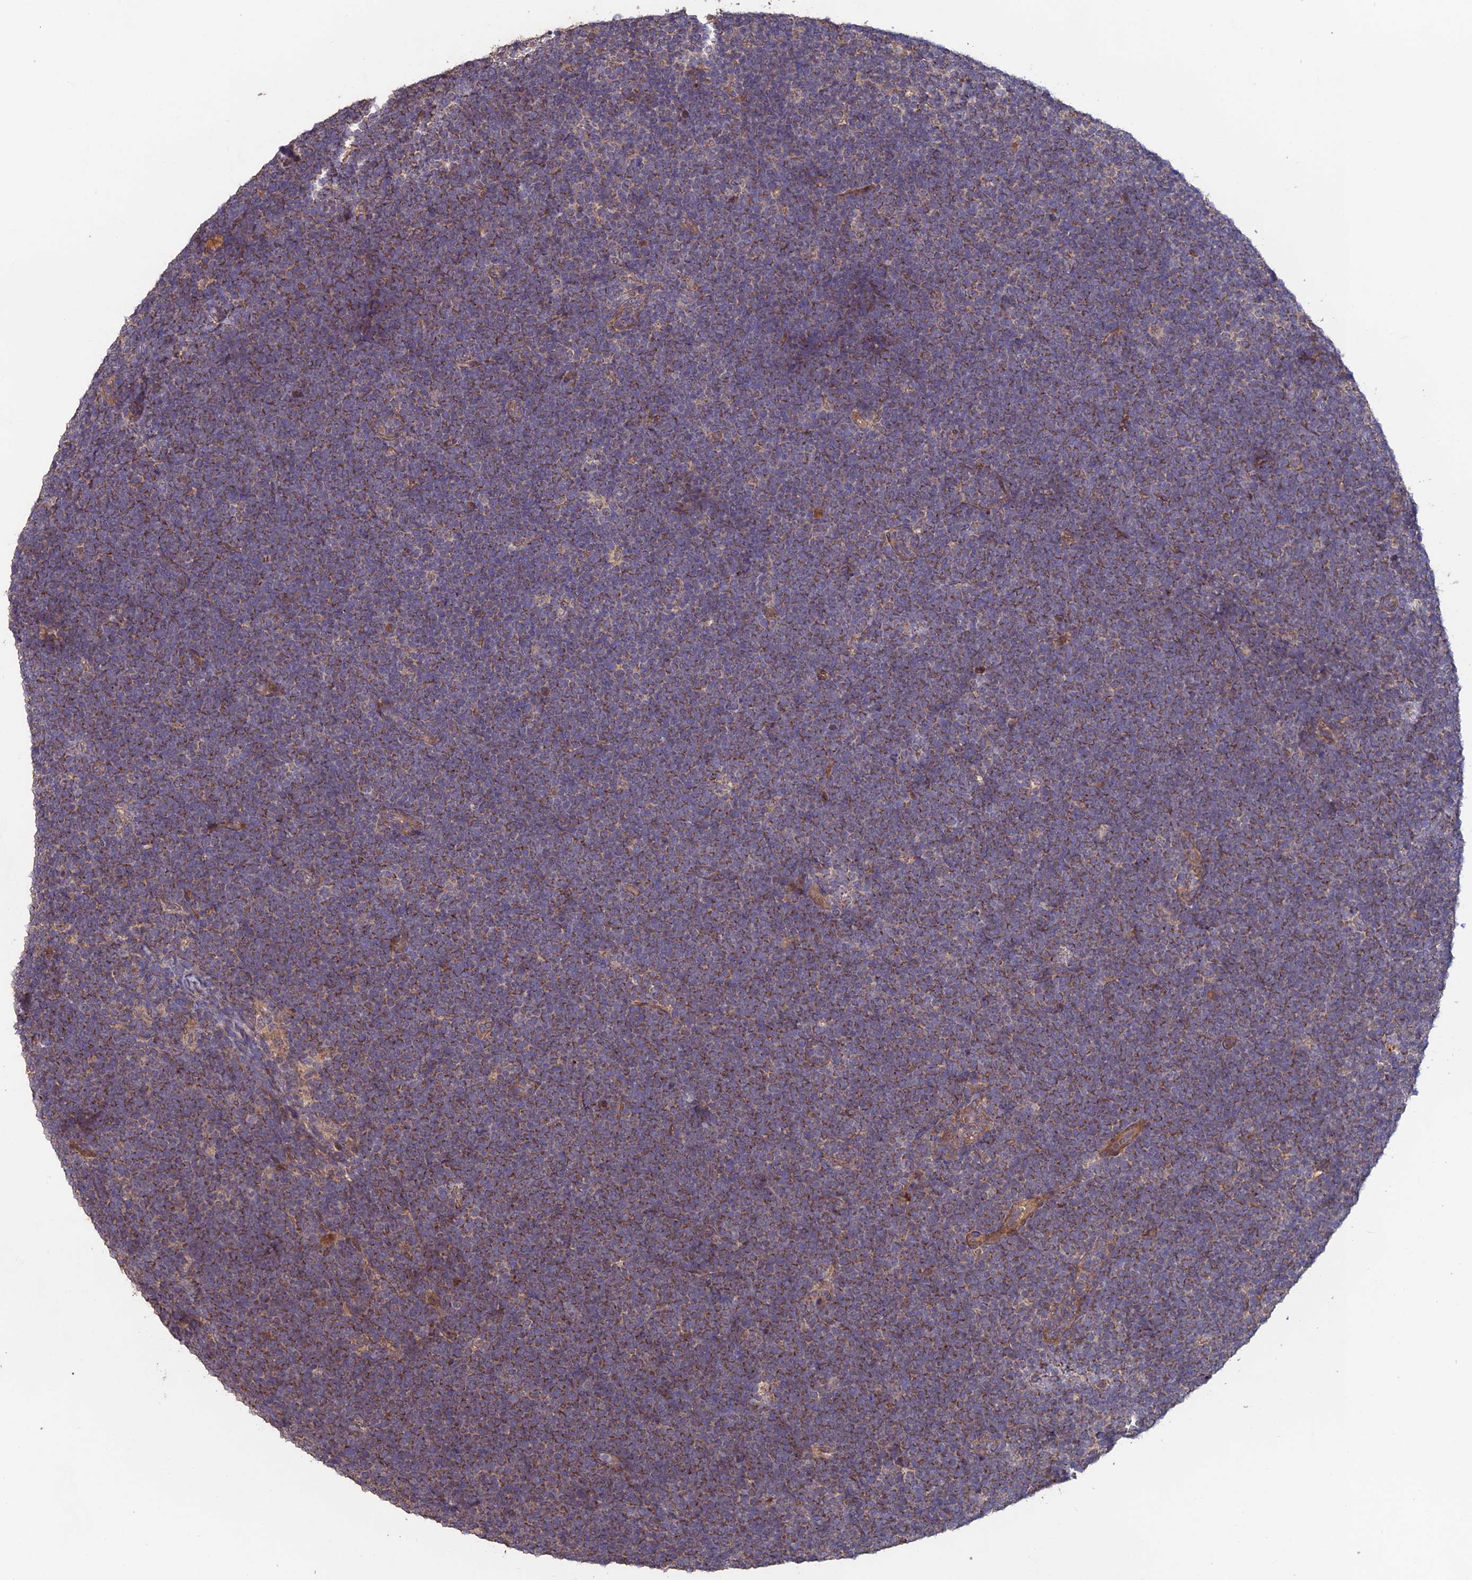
{"staining": {"intensity": "moderate", "quantity": "<25%", "location": "cytoplasmic/membranous"}, "tissue": "lymphoma", "cell_type": "Tumor cells", "image_type": "cancer", "snomed": [{"axis": "morphology", "description": "Malignant lymphoma, non-Hodgkin's type, High grade"}, {"axis": "topography", "description": "Lymph node"}], "caption": "Moderate cytoplasmic/membranous protein staining is seen in approximately <25% of tumor cells in malignant lymphoma, non-Hodgkin's type (high-grade). Ihc stains the protein in brown and the nuclei are stained blue.", "gene": "SHISA5", "patient": {"sex": "male", "age": 13}}